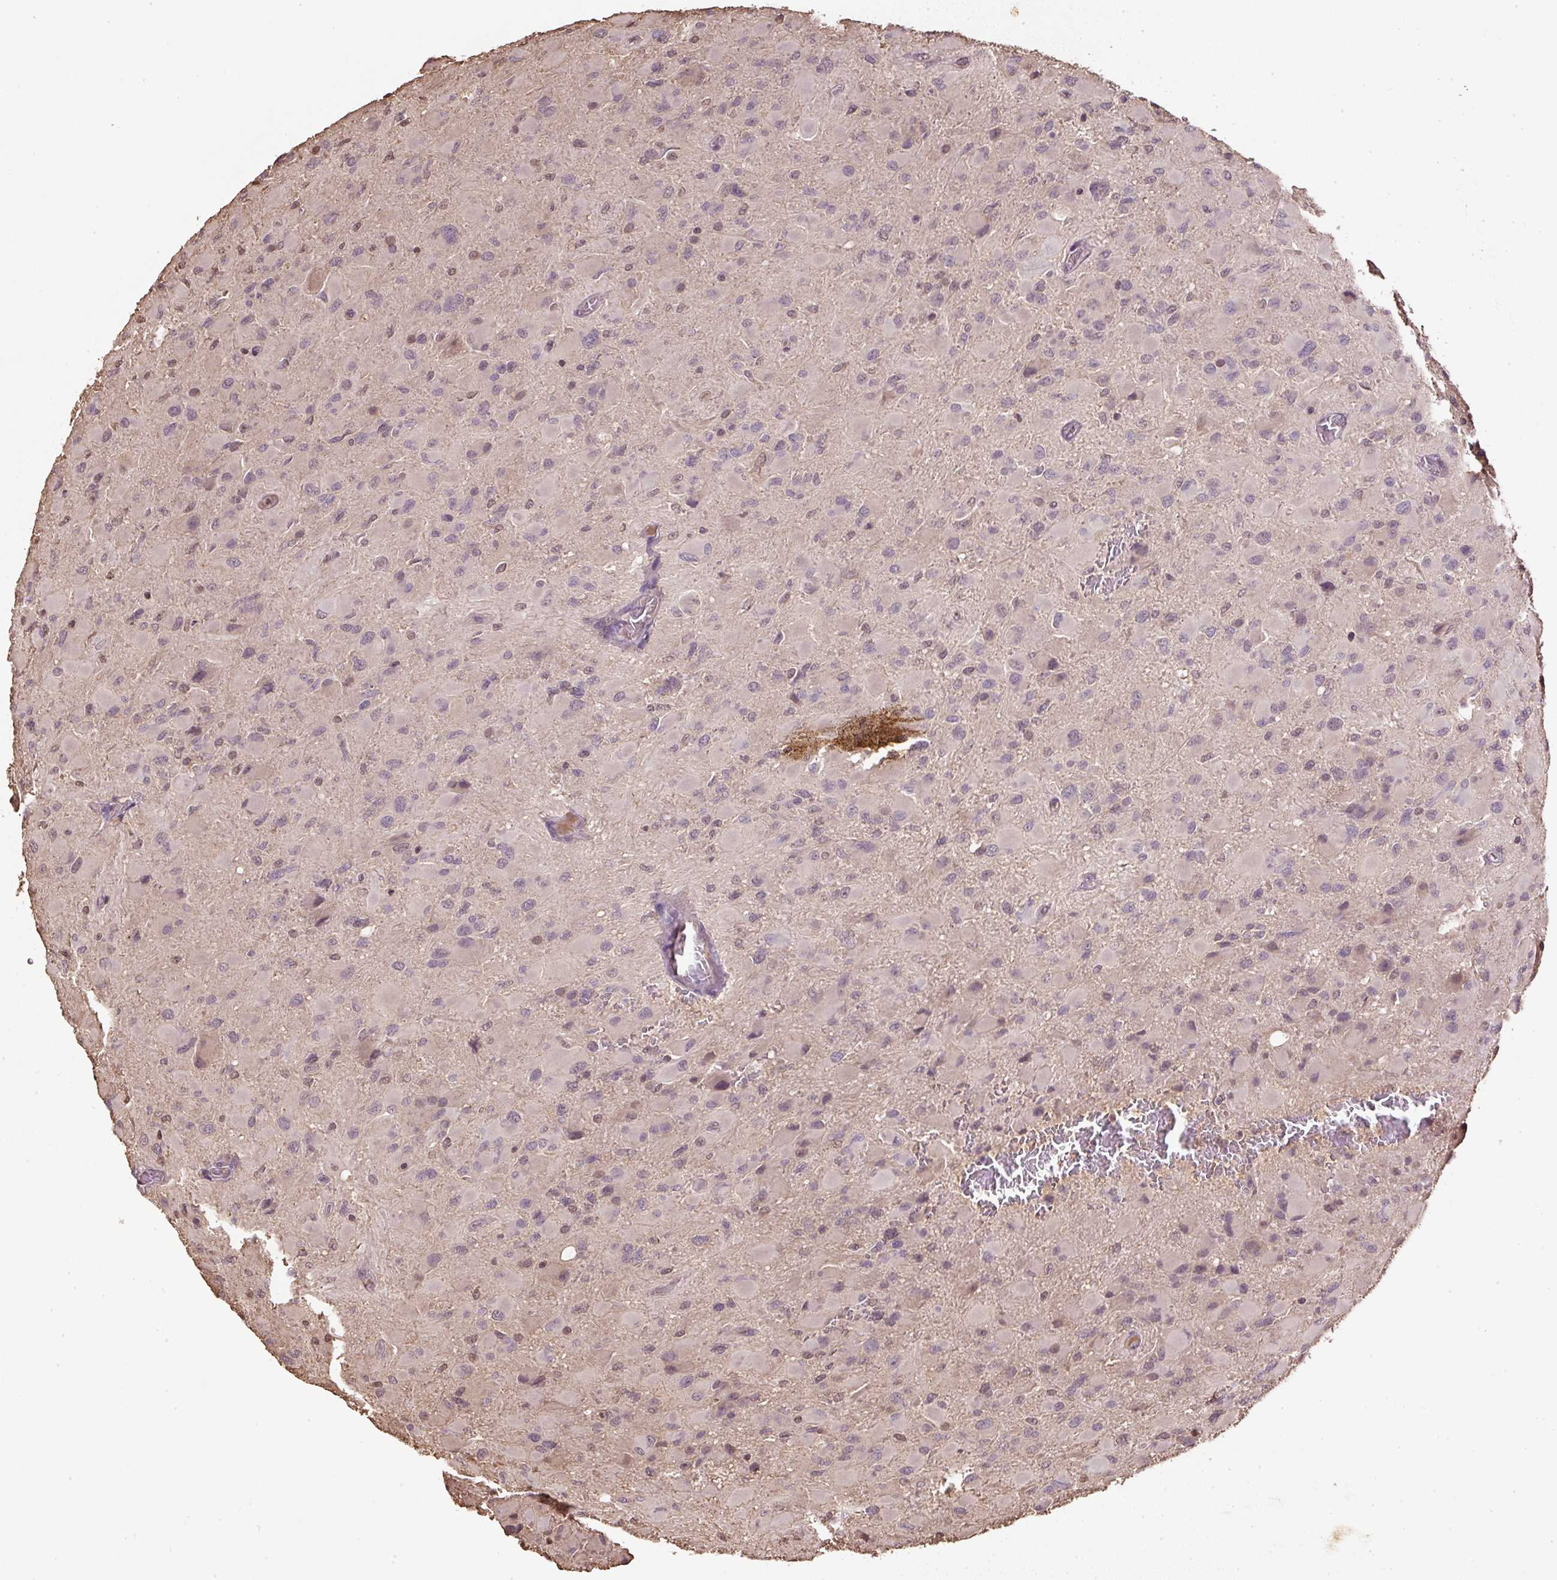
{"staining": {"intensity": "weak", "quantity": "25%-75%", "location": "nuclear"}, "tissue": "glioma", "cell_type": "Tumor cells", "image_type": "cancer", "snomed": [{"axis": "morphology", "description": "Glioma, malignant, High grade"}, {"axis": "topography", "description": "Cerebral cortex"}], "caption": "About 25%-75% of tumor cells in human glioma demonstrate weak nuclear protein expression as visualized by brown immunohistochemical staining.", "gene": "TMEM170B", "patient": {"sex": "female", "age": 36}}